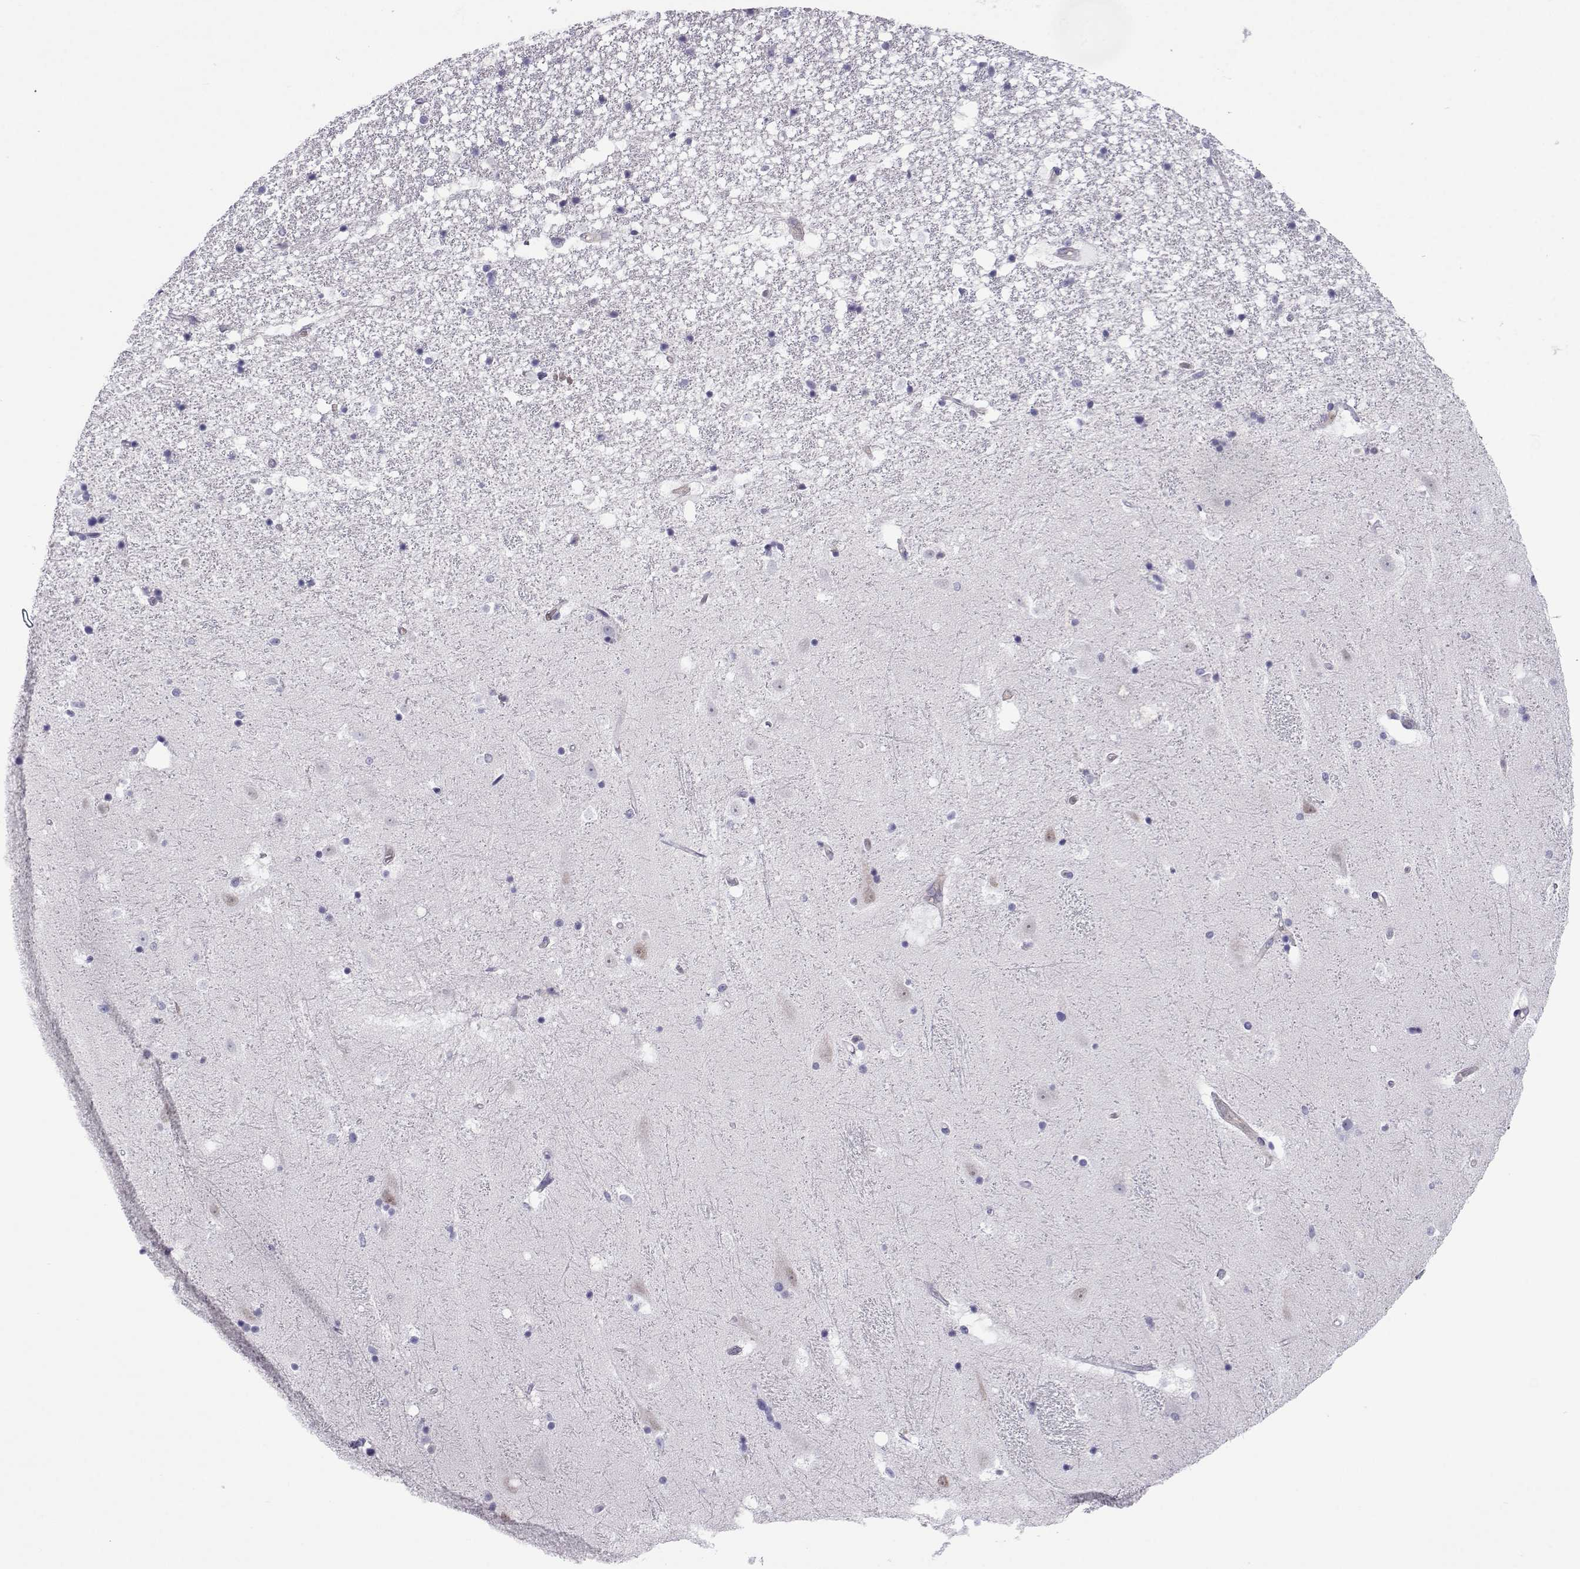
{"staining": {"intensity": "negative", "quantity": "none", "location": "none"}, "tissue": "hippocampus", "cell_type": "Glial cells", "image_type": "normal", "snomed": [{"axis": "morphology", "description": "Normal tissue, NOS"}, {"axis": "topography", "description": "Hippocampus"}], "caption": "Photomicrograph shows no protein positivity in glial cells of benign hippocampus. (DAB immunohistochemistry (IHC) with hematoxylin counter stain).", "gene": "COL22A1", "patient": {"sex": "male", "age": 49}}